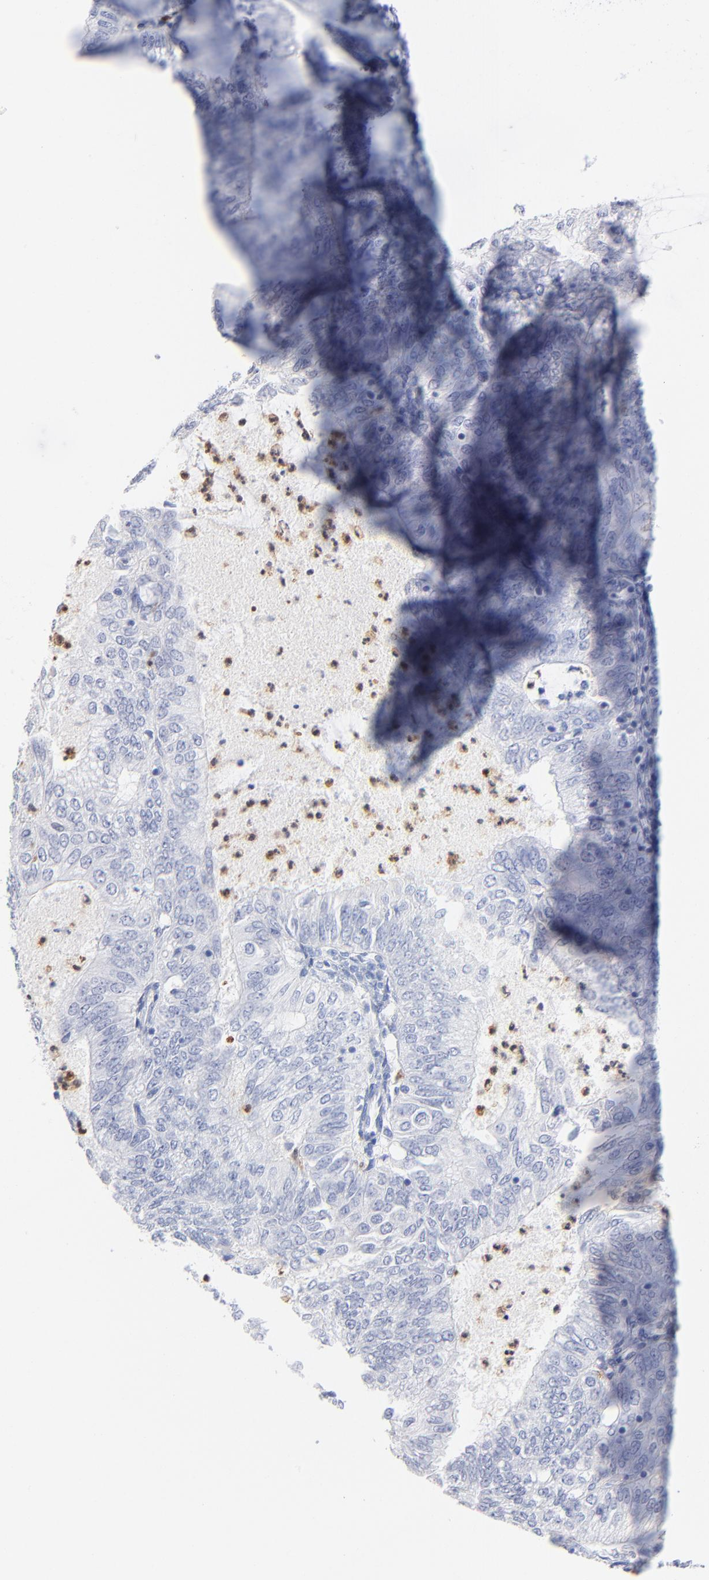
{"staining": {"intensity": "negative", "quantity": "none", "location": "none"}, "tissue": "endometrial cancer", "cell_type": "Tumor cells", "image_type": "cancer", "snomed": [{"axis": "morphology", "description": "Adenocarcinoma, NOS"}, {"axis": "topography", "description": "Endometrium"}], "caption": "The image exhibits no staining of tumor cells in endometrial cancer.", "gene": "ARG1", "patient": {"sex": "female", "age": 69}}